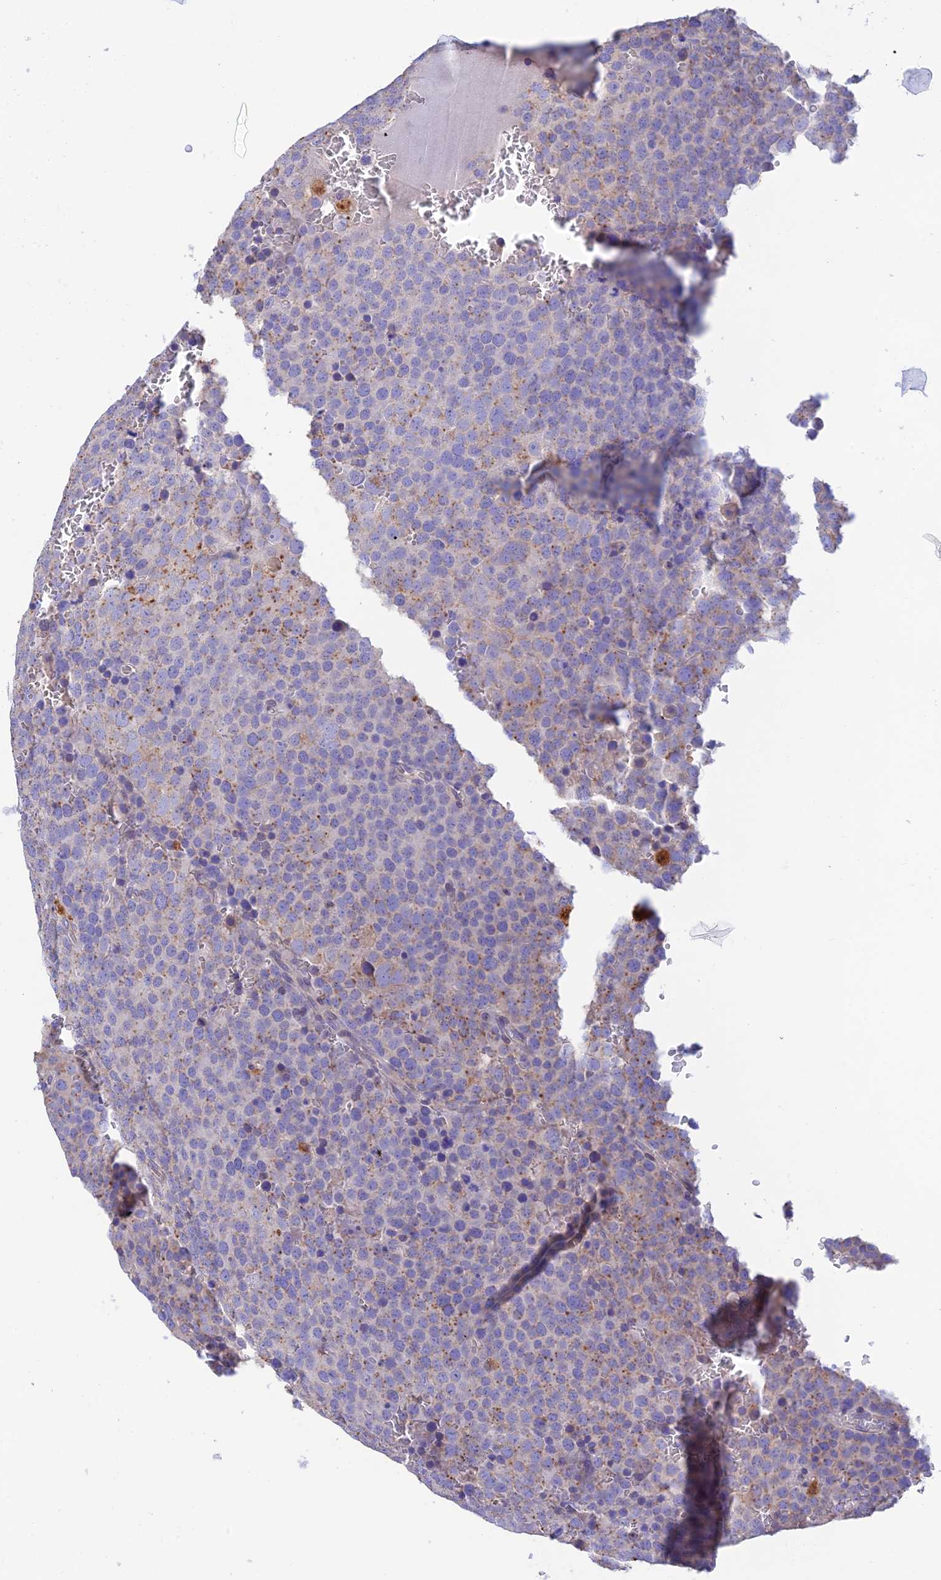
{"staining": {"intensity": "moderate", "quantity": "<25%", "location": "cytoplasmic/membranous"}, "tissue": "testis cancer", "cell_type": "Tumor cells", "image_type": "cancer", "snomed": [{"axis": "morphology", "description": "Seminoma, NOS"}, {"axis": "topography", "description": "Testis"}], "caption": "IHC of testis cancer displays low levels of moderate cytoplasmic/membranous staining in about <25% of tumor cells.", "gene": "VKORC1", "patient": {"sex": "male", "age": 71}}